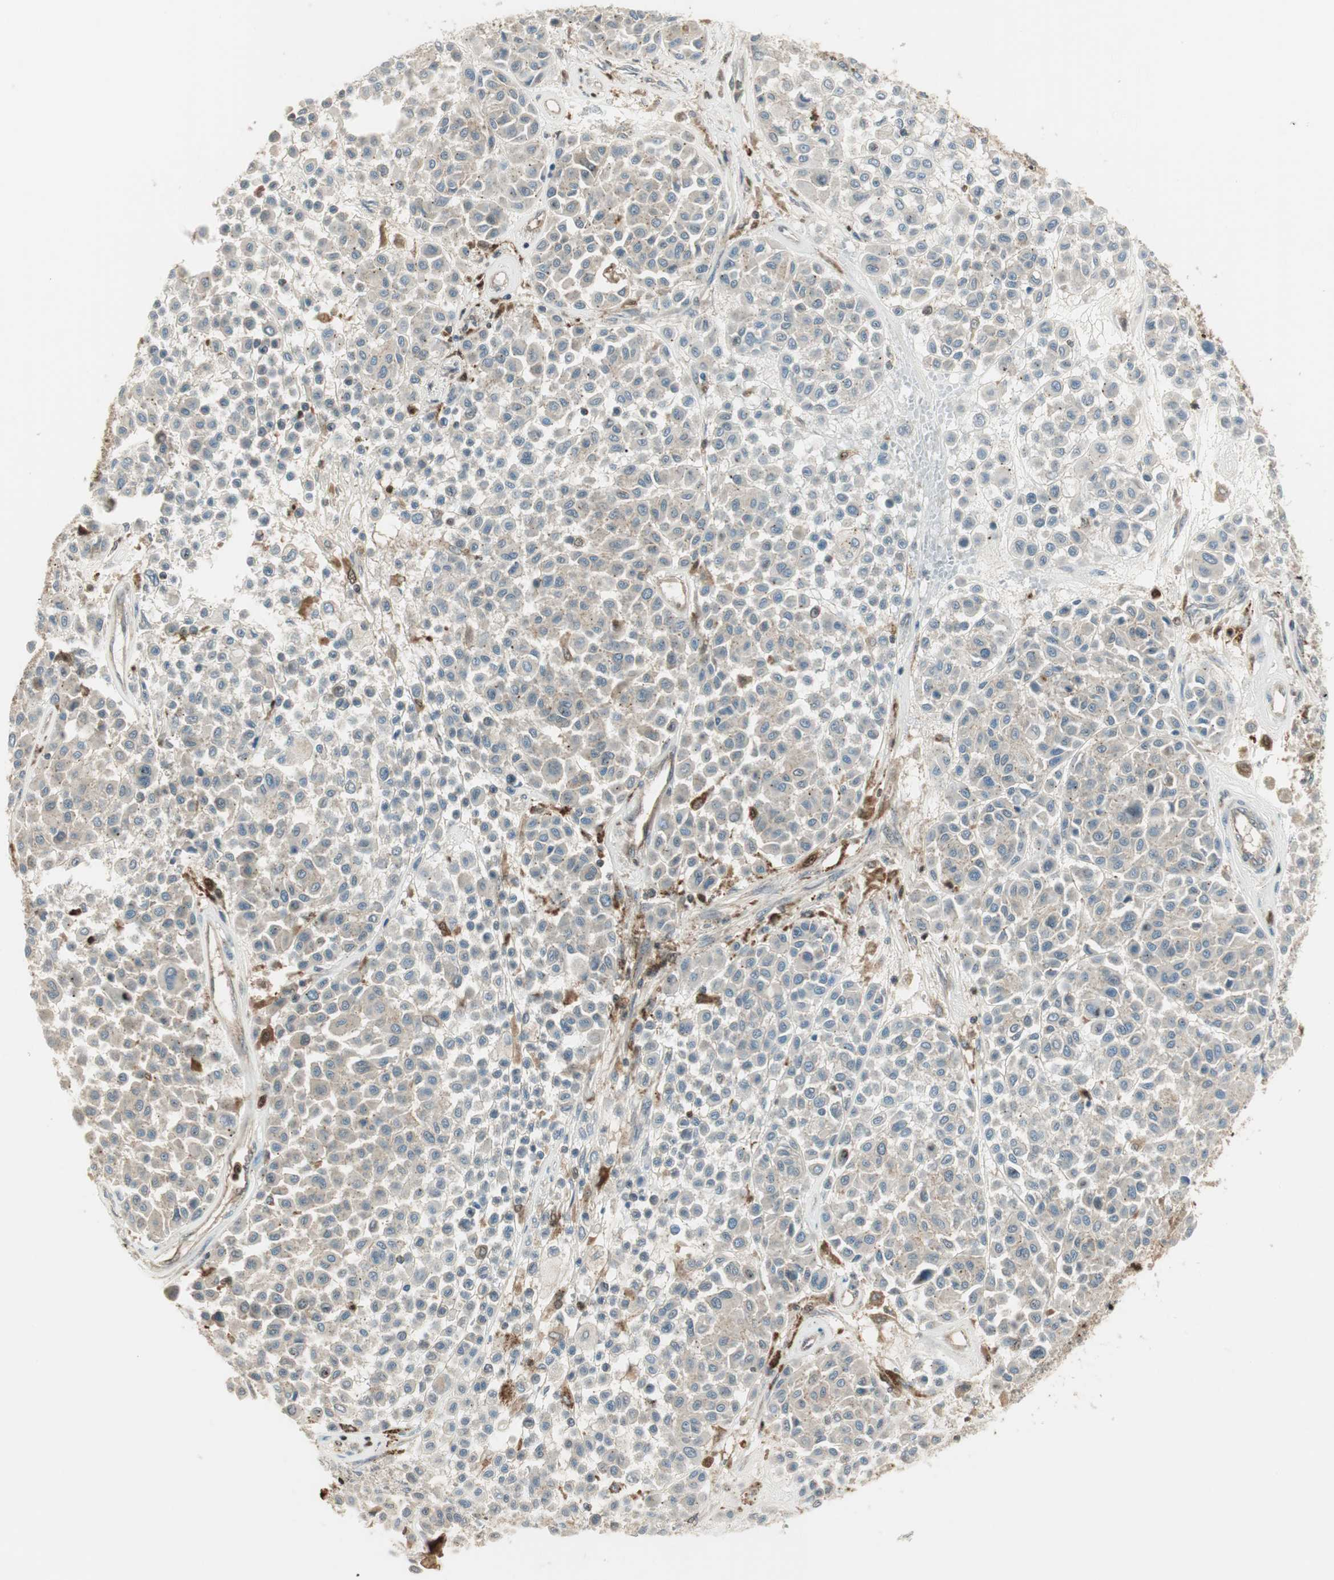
{"staining": {"intensity": "negative", "quantity": "none", "location": "none"}, "tissue": "melanoma", "cell_type": "Tumor cells", "image_type": "cancer", "snomed": [{"axis": "morphology", "description": "Malignant melanoma, Metastatic site"}, {"axis": "topography", "description": "Soft tissue"}], "caption": "This is a micrograph of immunohistochemistry (IHC) staining of melanoma, which shows no expression in tumor cells.", "gene": "LTA4H", "patient": {"sex": "male", "age": 41}}